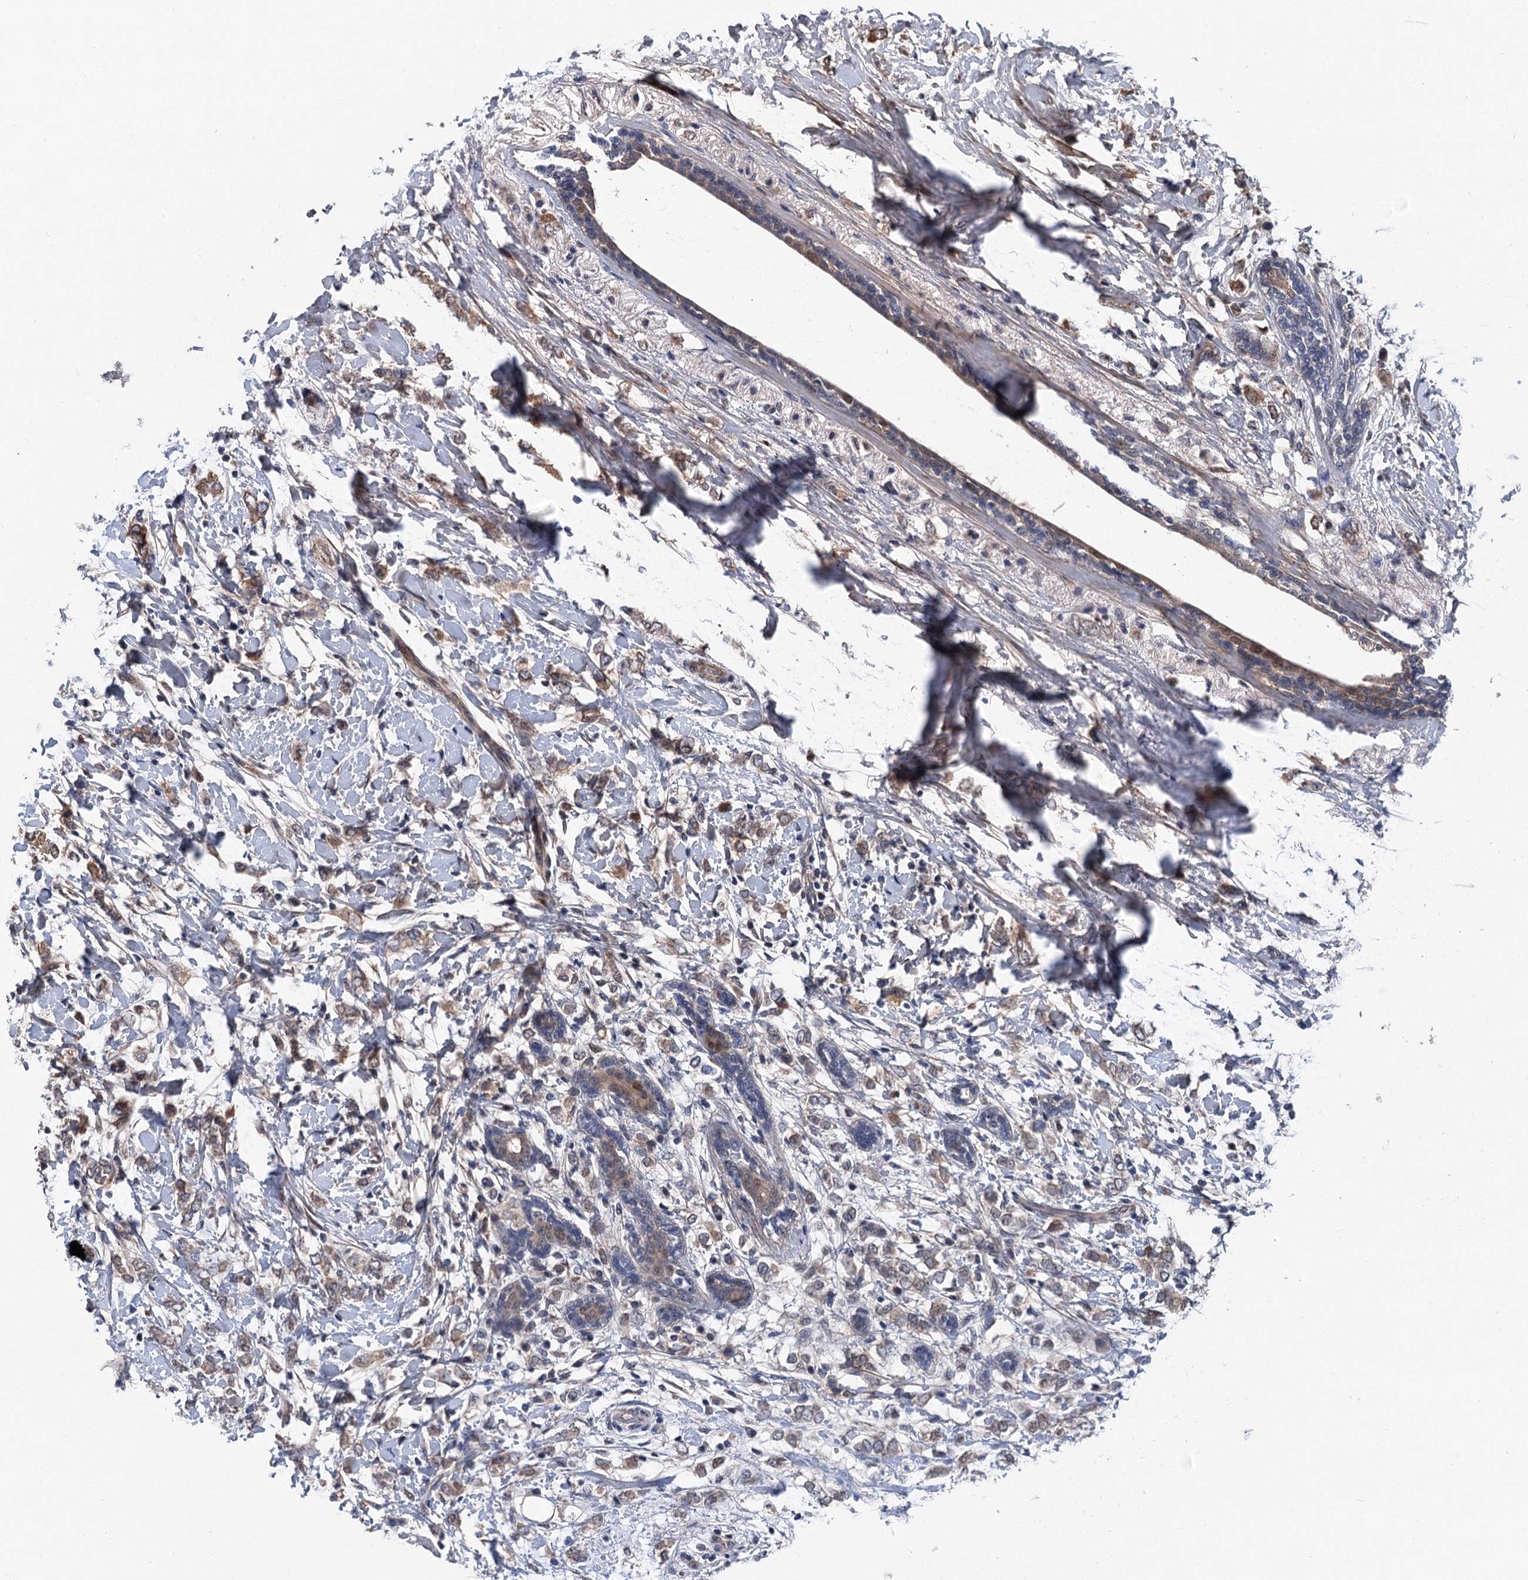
{"staining": {"intensity": "weak", "quantity": ">75%", "location": "cytoplasmic/membranous"}, "tissue": "breast cancer", "cell_type": "Tumor cells", "image_type": "cancer", "snomed": [{"axis": "morphology", "description": "Normal tissue, NOS"}, {"axis": "morphology", "description": "Lobular carcinoma"}, {"axis": "topography", "description": "Breast"}], "caption": "Breast cancer stained for a protein displays weak cytoplasmic/membranous positivity in tumor cells. (Stains: DAB in brown, nuclei in blue, Microscopy: brightfield microscopy at high magnification).", "gene": "TRAF7", "patient": {"sex": "female", "age": 47}}